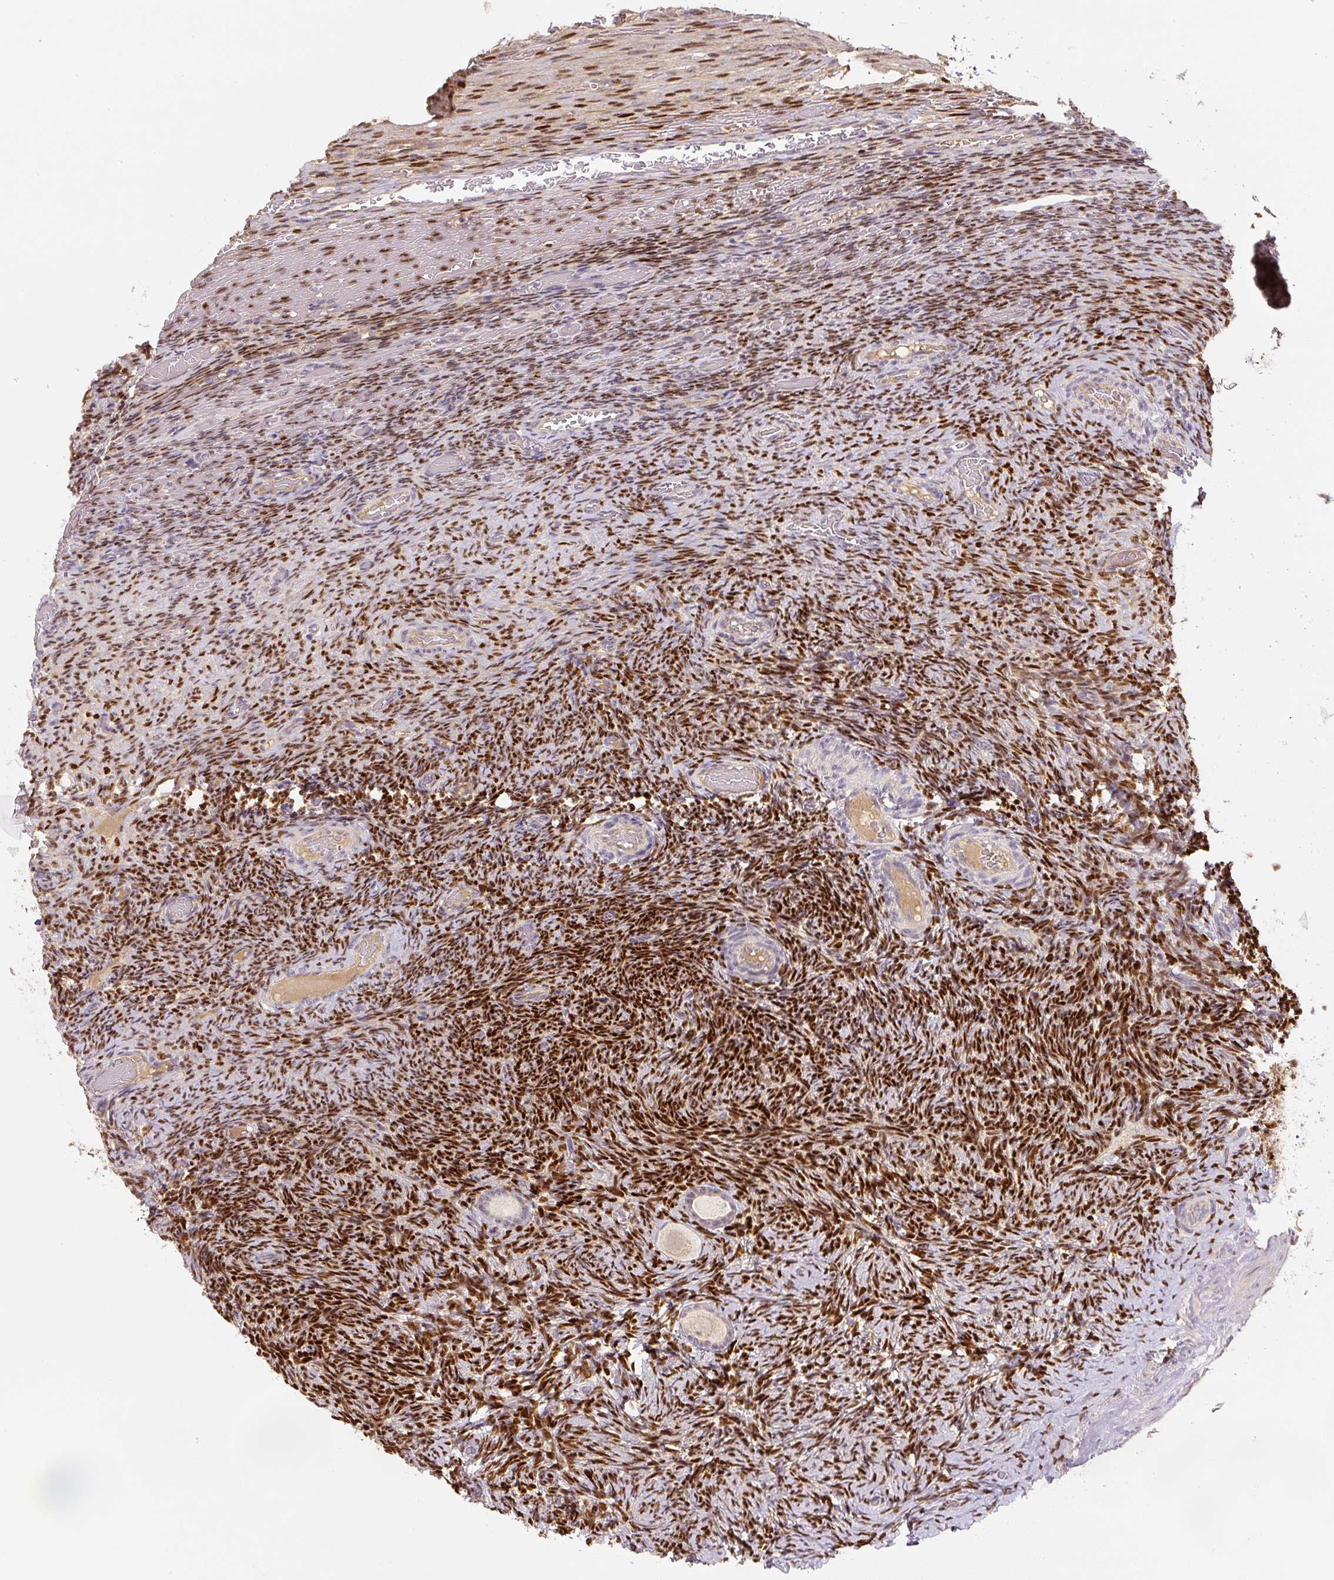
{"staining": {"intensity": "weak", "quantity": "25%-75%", "location": "nuclear"}, "tissue": "ovary", "cell_type": "Follicle cells", "image_type": "normal", "snomed": [{"axis": "morphology", "description": "Normal tissue, NOS"}, {"axis": "topography", "description": "Ovary"}], "caption": "Benign ovary demonstrates weak nuclear expression in about 25%-75% of follicle cells, visualized by immunohistochemistry.", "gene": "PWWP3B", "patient": {"sex": "female", "age": 34}}